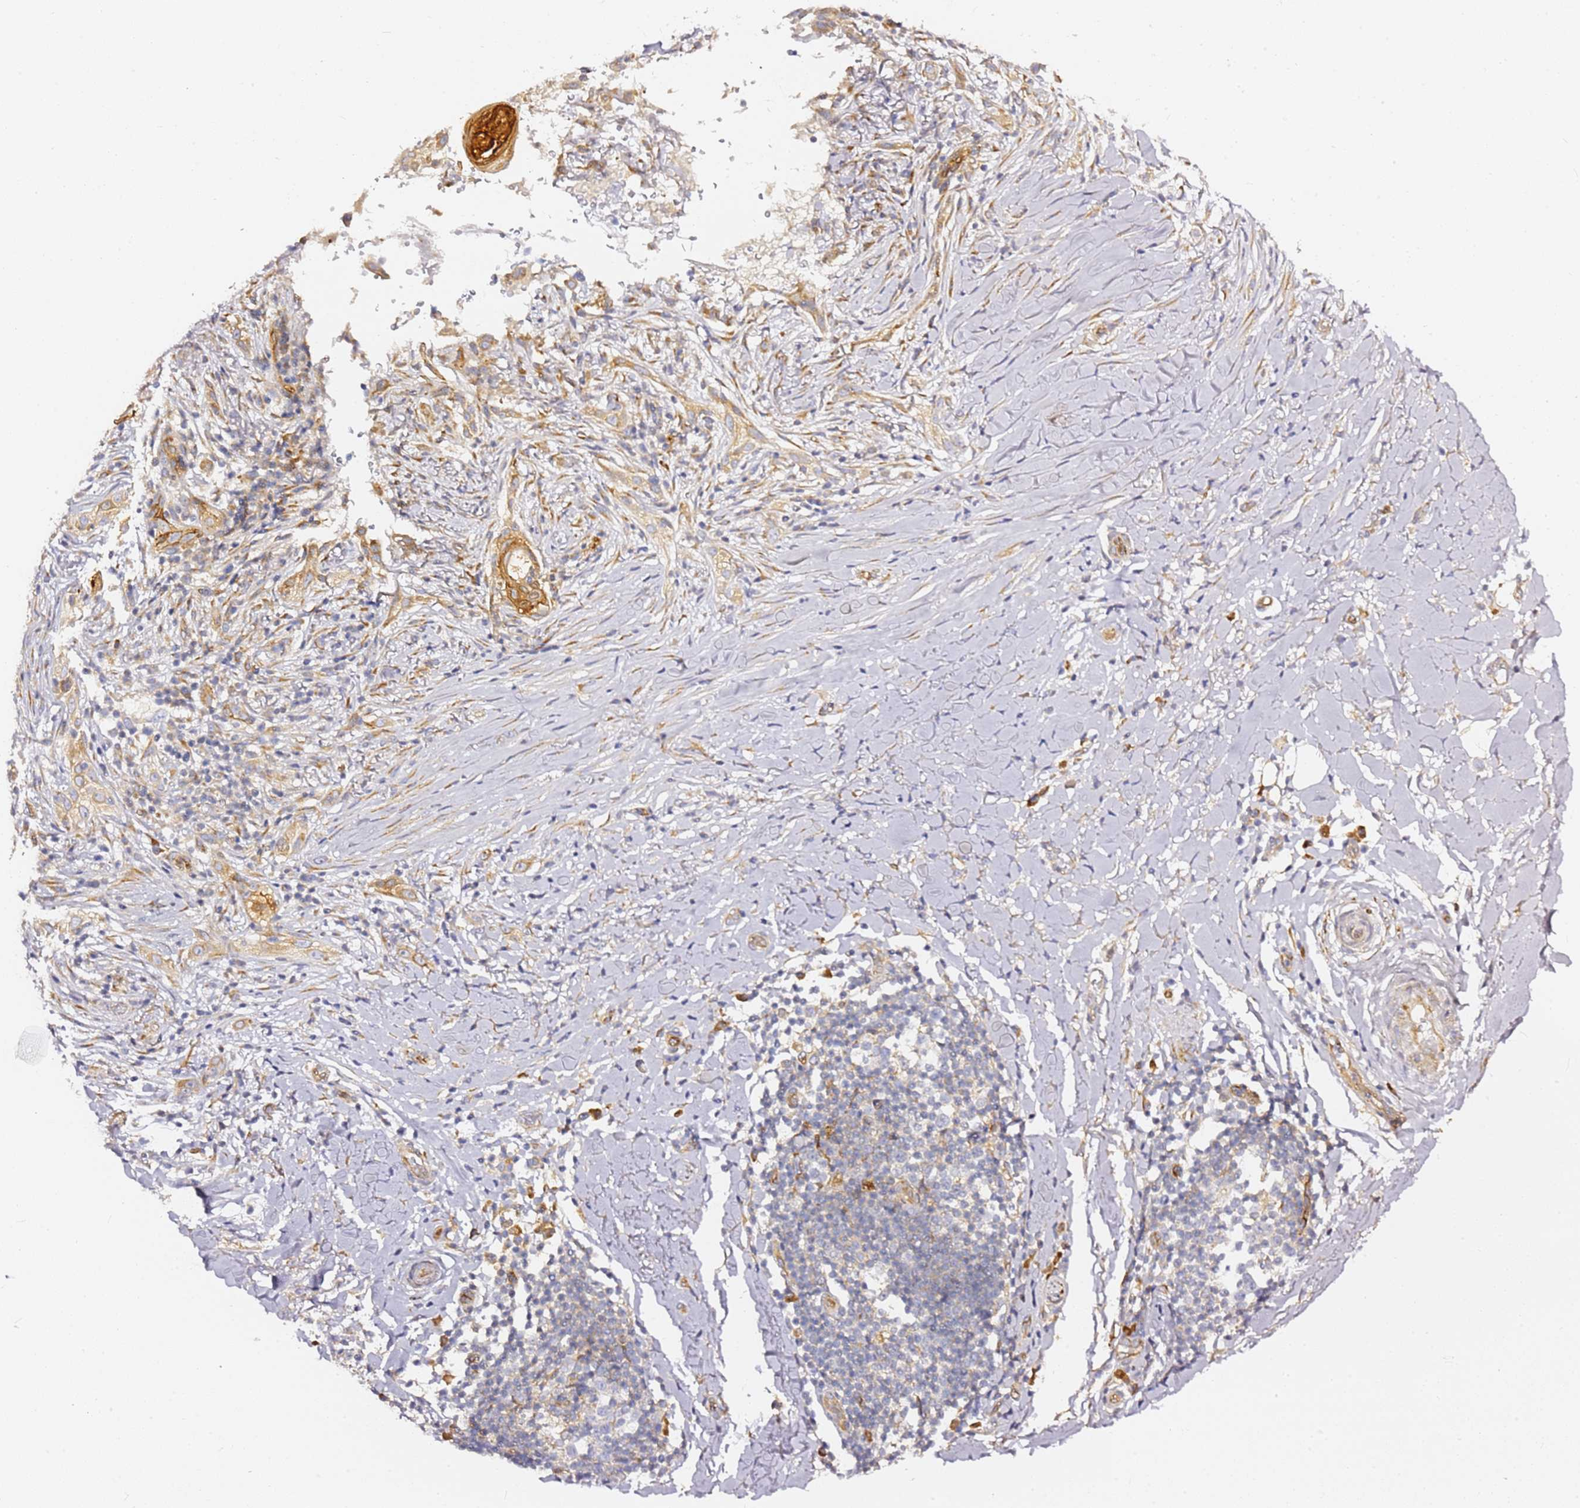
{"staining": {"intensity": "moderate", "quantity": ">75%", "location": "cytoplasmic/membranous"}, "tissue": "adipose tissue", "cell_type": "Adipocytes", "image_type": "normal", "snomed": [{"axis": "morphology", "description": "Normal tissue, NOS"}, {"axis": "morphology", "description": "Basal cell carcinoma"}, {"axis": "topography", "description": "Skin"}], "caption": "IHC of benign adipose tissue demonstrates medium levels of moderate cytoplasmic/membranous positivity in about >75% of adipocytes. The protein of interest is shown in brown color, while the nuclei are stained blue.", "gene": "KIF7", "patient": {"sex": "female", "age": 89}}